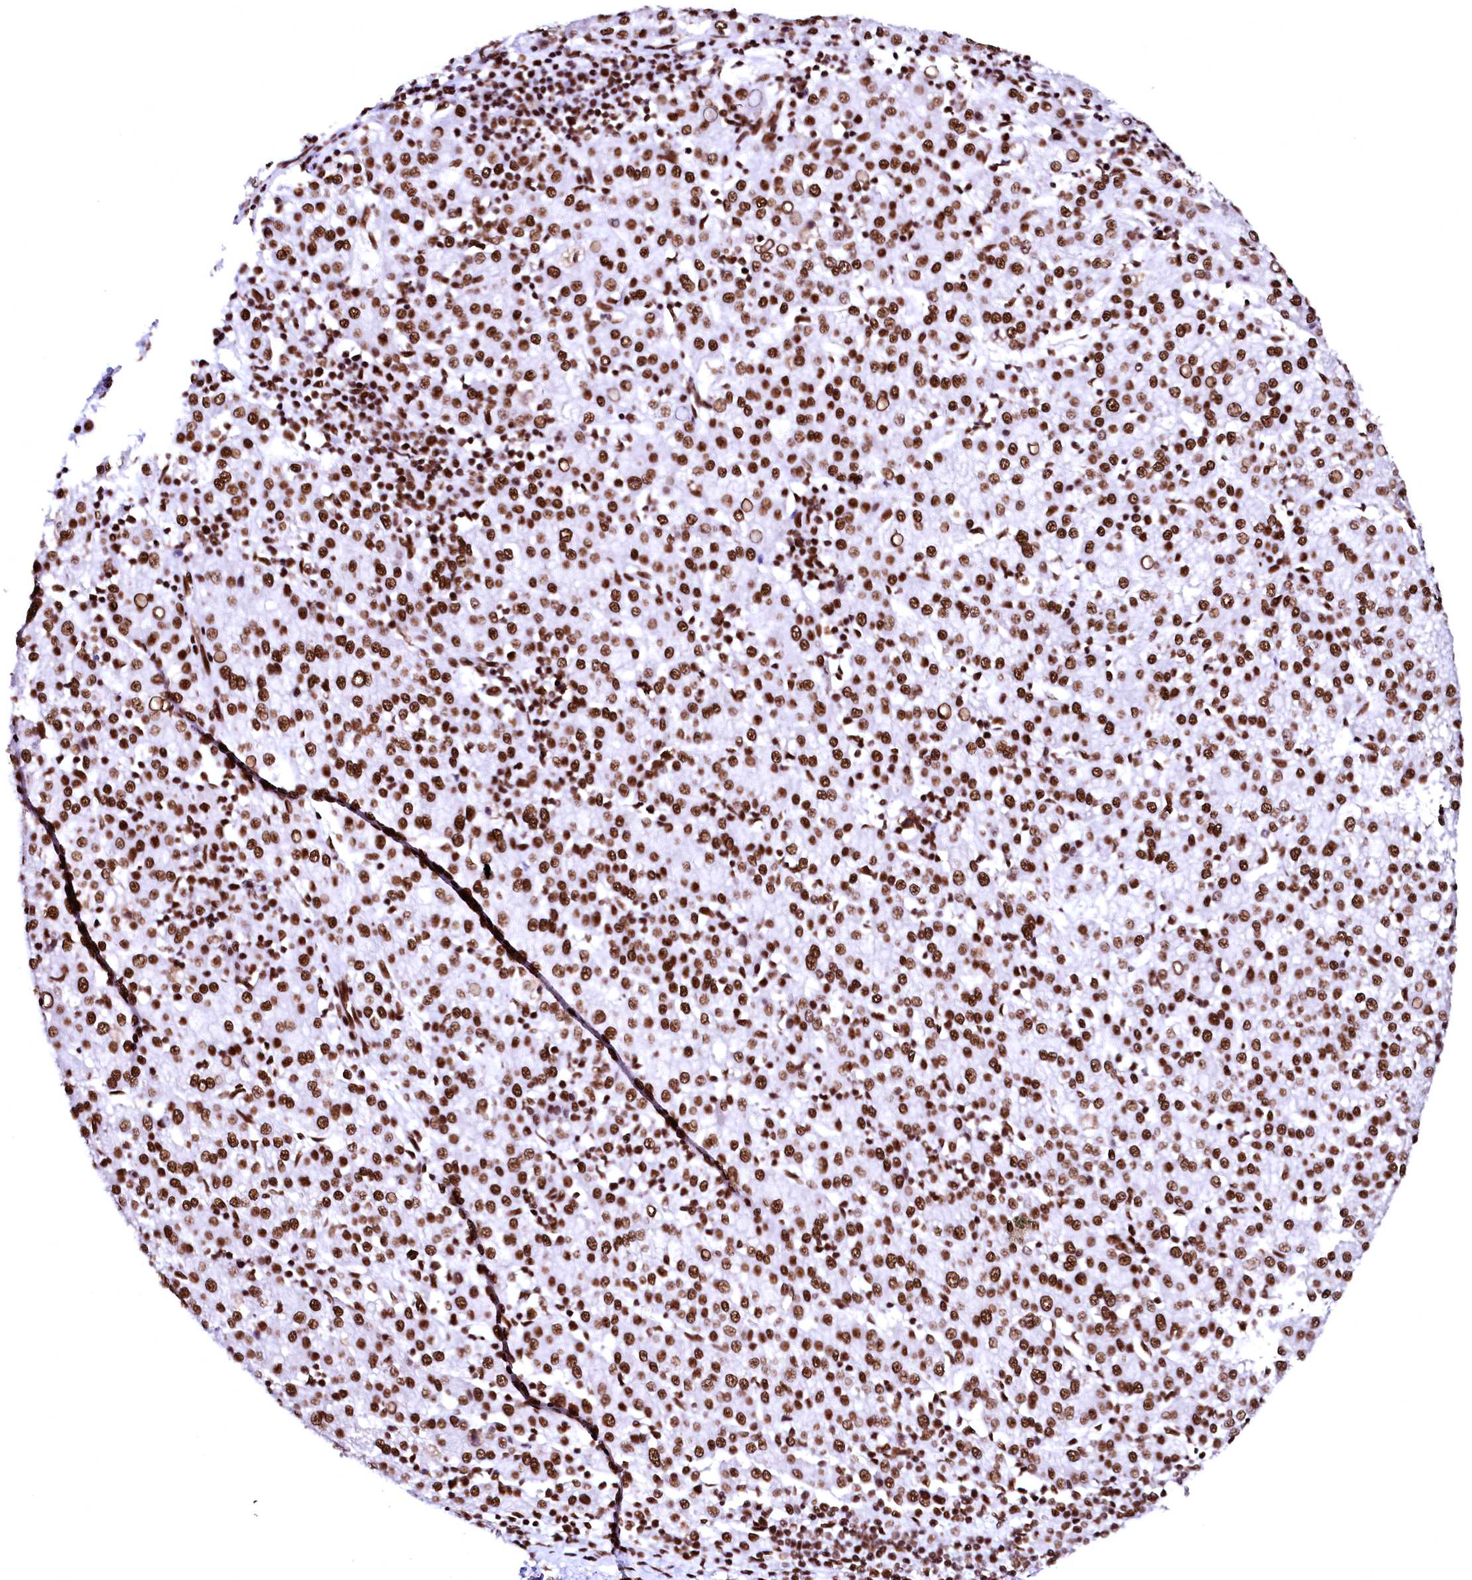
{"staining": {"intensity": "strong", "quantity": ">75%", "location": "nuclear"}, "tissue": "liver cancer", "cell_type": "Tumor cells", "image_type": "cancer", "snomed": [{"axis": "morphology", "description": "Carcinoma, Hepatocellular, NOS"}, {"axis": "topography", "description": "Liver"}], "caption": "Brown immunohistochemical staining in human hepatocellular carcinoma (liver) shows strong nuclear expression in approximately >75% of tumor cells.", "gene": "CPSF6", "patient": {"sex": "female", "age": 58}}